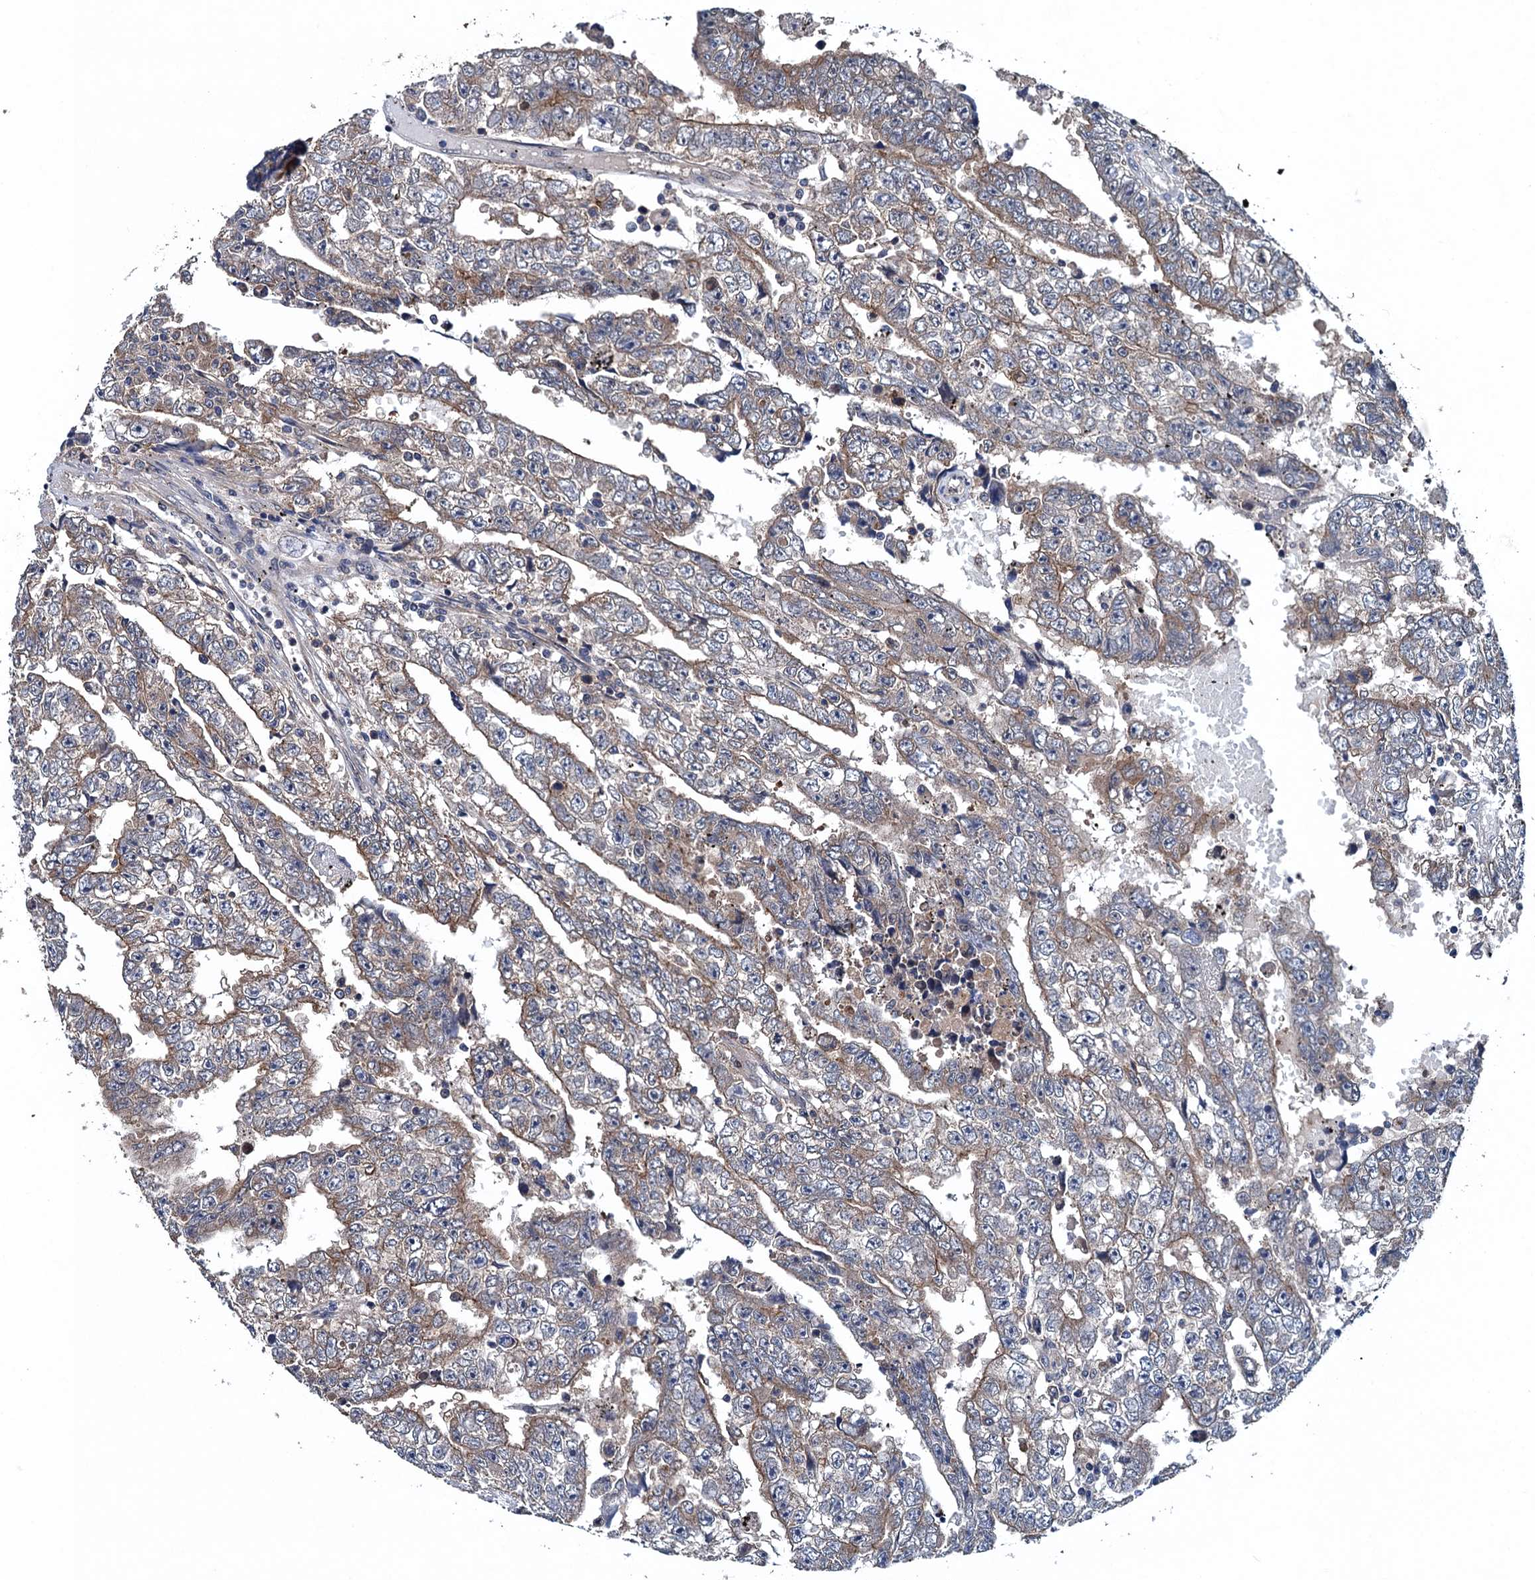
{"staining": {"intensity": "moderate", "quantity": "25%-75%", "location": "cytoplasmic/membranous"}, "tissue": "testis cancer", "cell_type": "Tumor cells", "image_type": "cancer", "snomed": [{"axis": "morphology", "description": "Carcinoma, Embryonal, NOS"}, {"axis": "topography", "description": "Testis"}], "caption": "A micrograph of testis cancer stained for a protein shows moderate cytoplasmic/membranous brown staining in tumor cells.", "gene": "BLTP3B", "patient": {"sex": "male", "age": 25}}